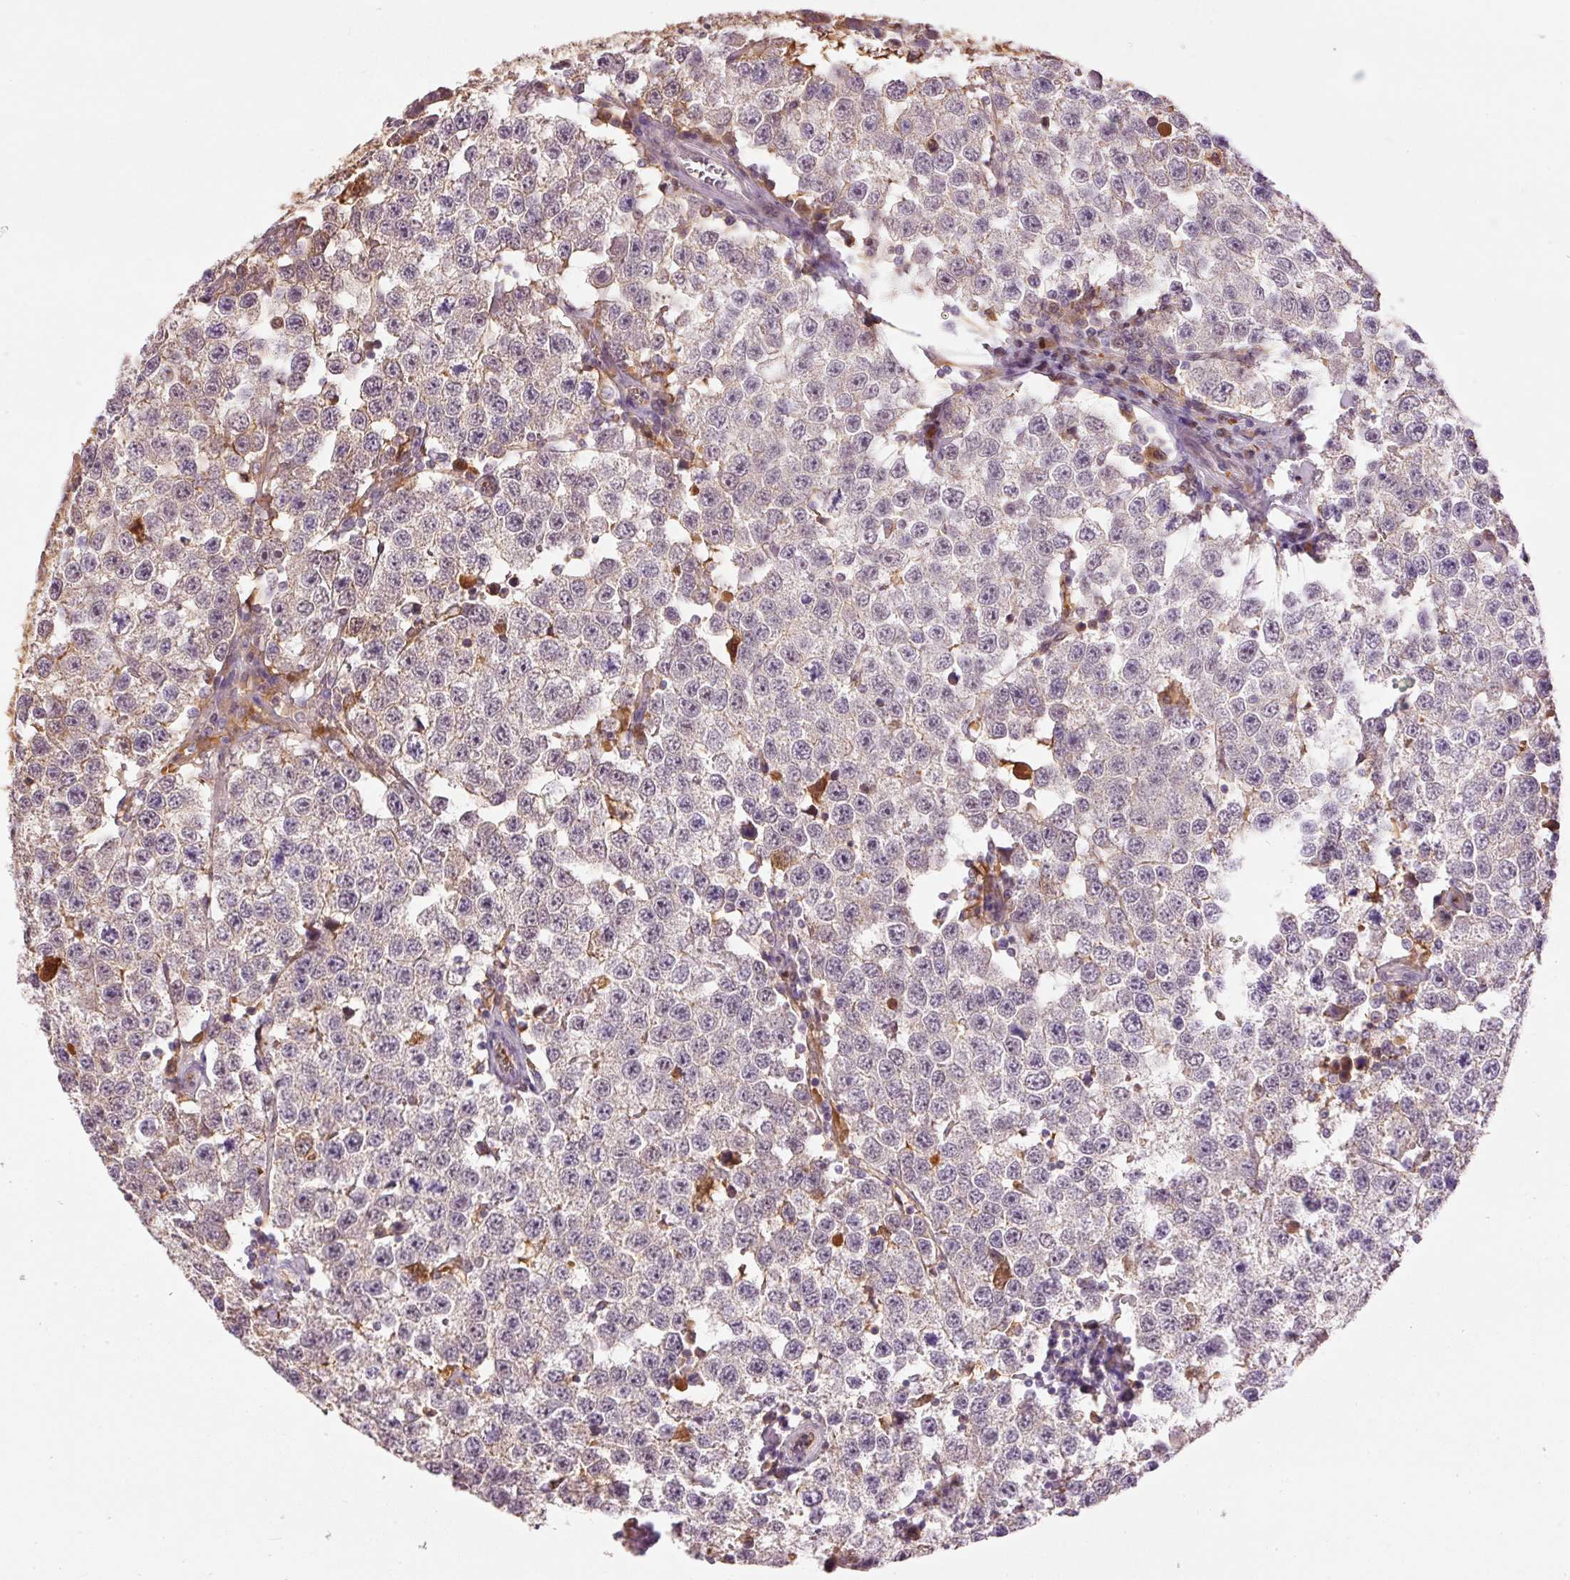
{"staining": {"intensity": "moderate", "quantity": "25%-75%", "location": "cytoplasmic/membranous,nuclear"}, "tissue": "testis cancer", "cell_type": "Tumor cells", "image_type": "cancer", "snomed": [{"axis": "morphology", "description": "Seminoma, NOS"}, {"axis": "topography", "description": "Testis"}], "caption": "Testis cancer (seminoma) stained with a protein marker demonstrates moderate staining in tumor cells.", "gene": "CMTM8", "patient": {"sex": "male", "age": 34}}